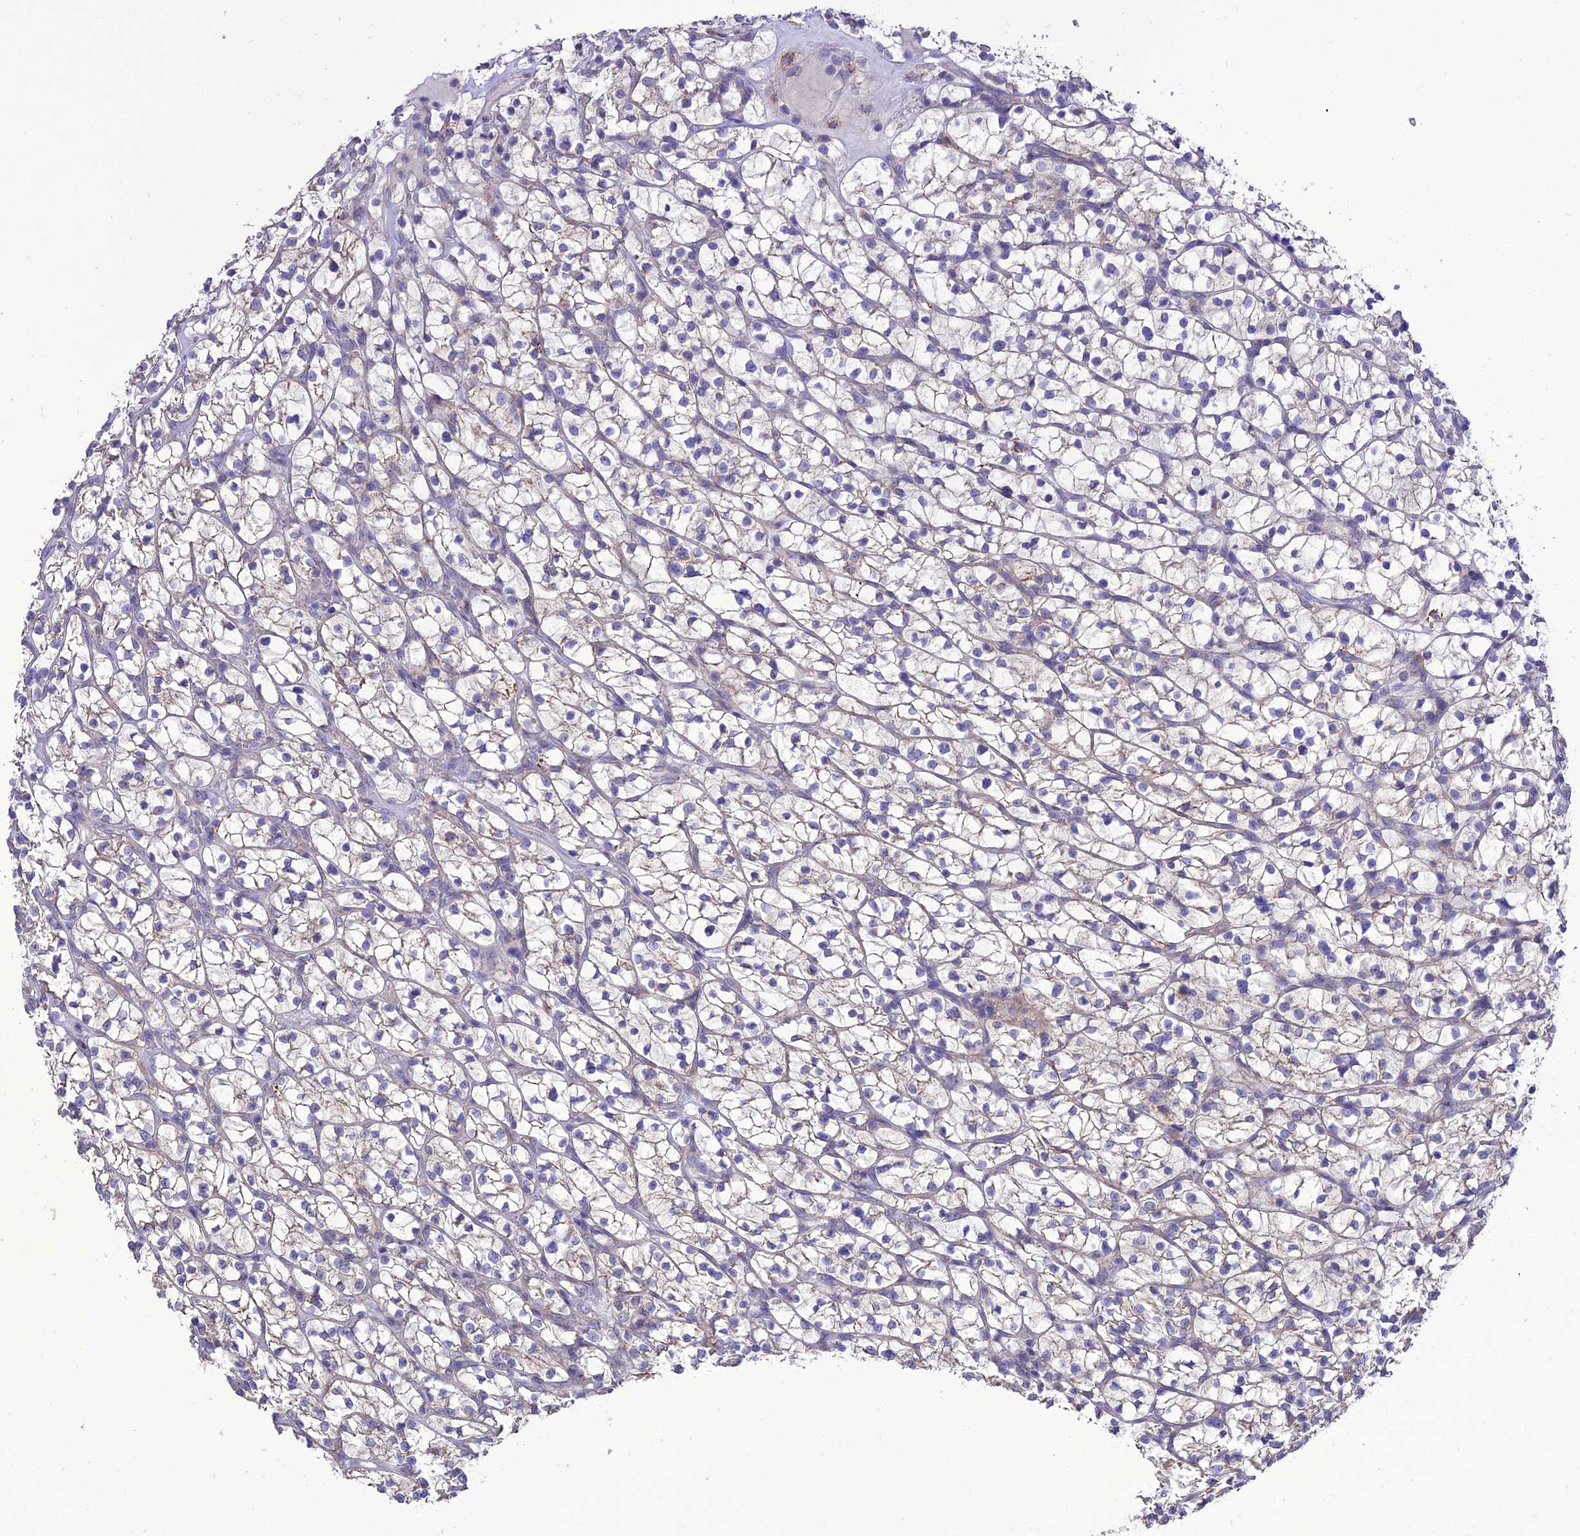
{"staining": {"intensity": "weak", "quantity": "<25%", "location": "cytoplasmic/membranous"}, "tissue": "renal cancer", "cell_type": "Tumor cells", "image_type": "cancer", "snomed": [{"axis": "morphology", "description": "Adenocarcinoma, NOS"}, {"axis": "topography", "description": "Kidney"}], "caption": "Tumor cells show no significant protein staining in renal cancer. (DAB IHC visualized using brightfield microscopy, high magnification).", "gene": "HOGA1", "patient": {"sex": "female", "age": 64}}